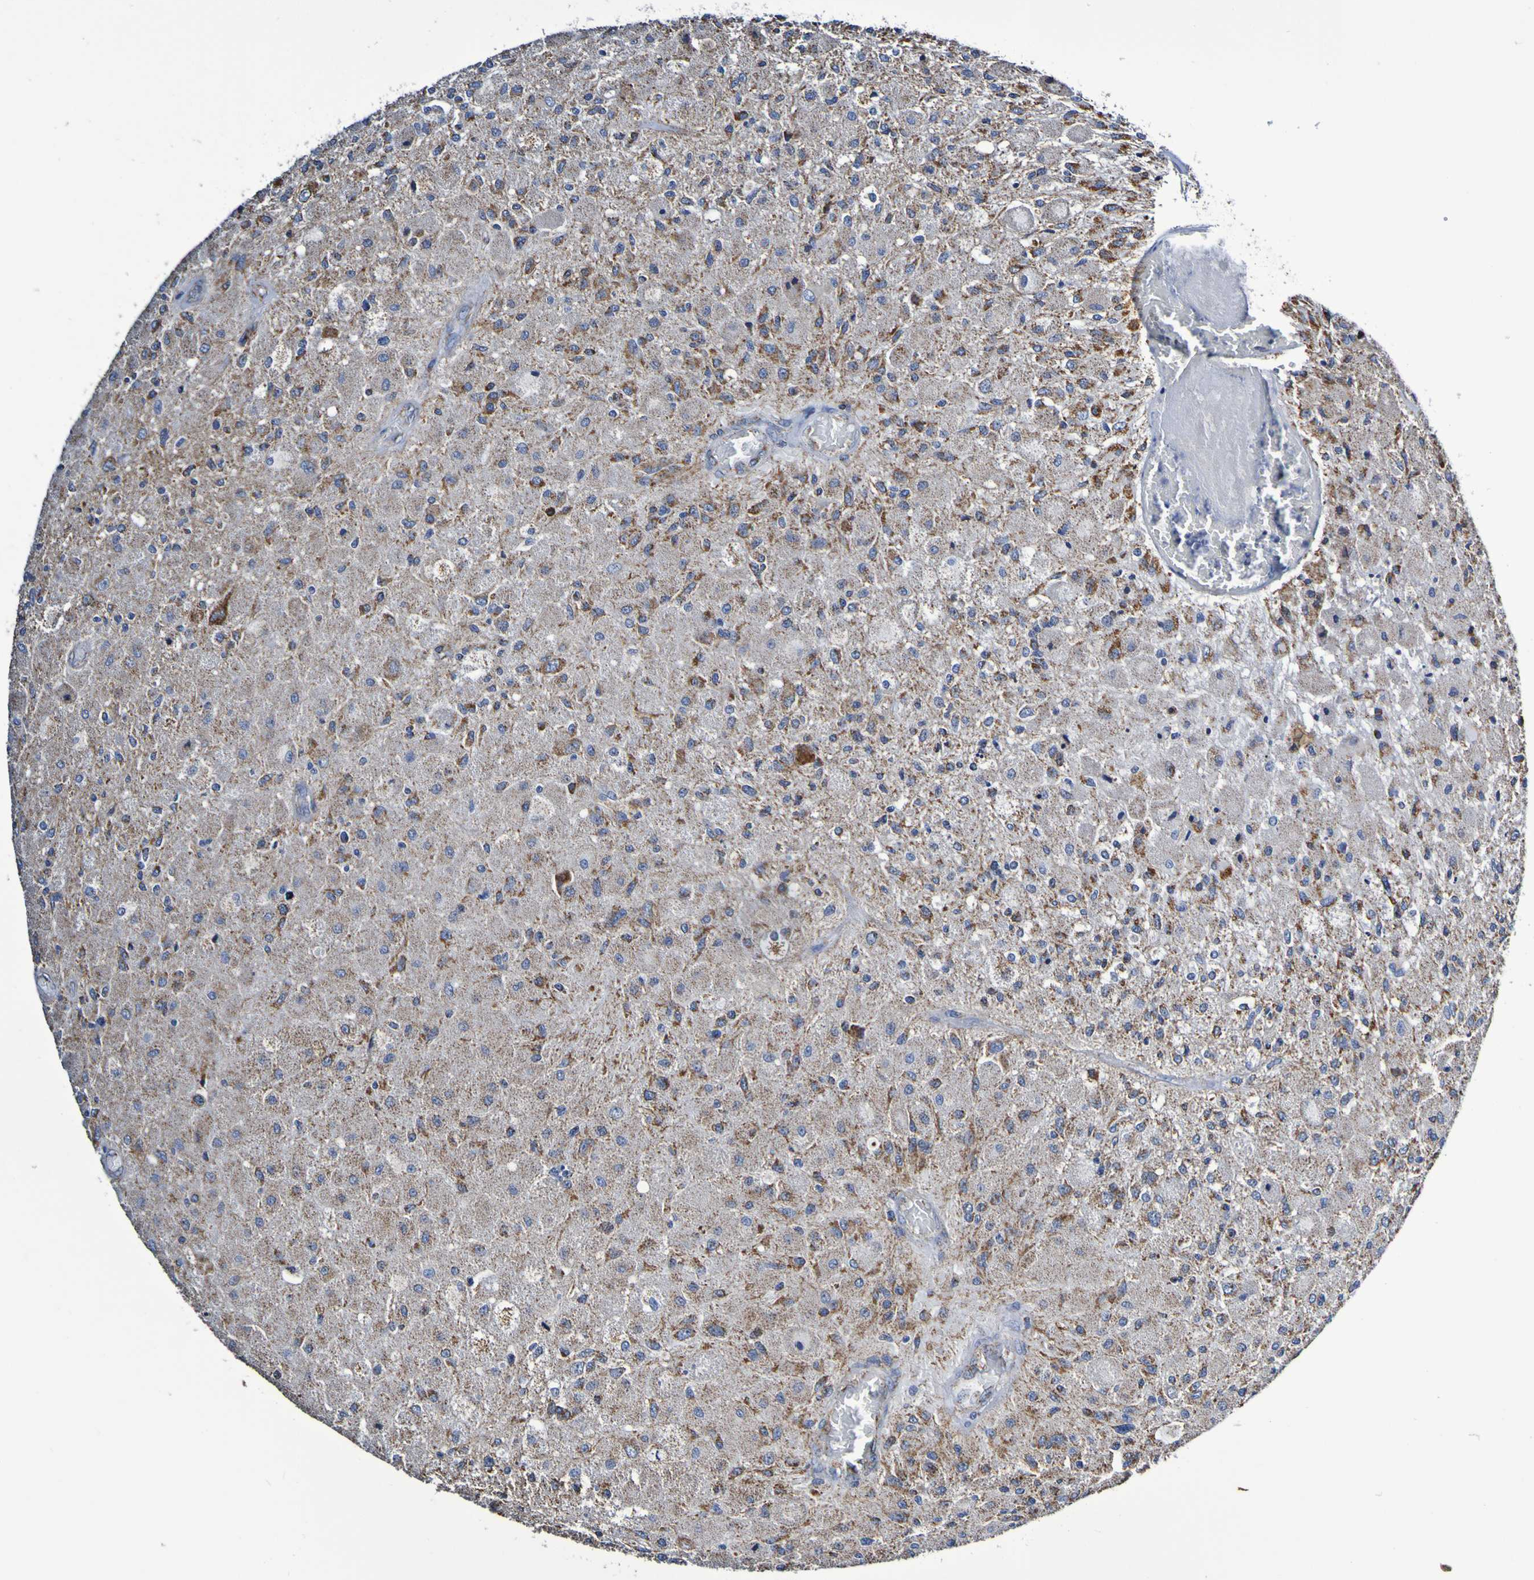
{"staining": {"intensity": "moderate", "quantity": "25%-75%", "location": "cytoplasmic/membranous"}, "tissue": "glioma", "cell_type": "Tumor cells", "image_type": "cancer", "snomed": [{"axis": "morphology", "description": "Normal tissue, NOS"}, {"axis": "morphology", "description": "Glioma, malignant, High grade"}, {"axis": "topography", "description": "Cerebral cortex"}], "caption": "Brown immunohistochemical staining in human malignant glioma (high-grade) reveals moderate cytoplasmic/membranous expression in approximately 25%-75% of tumor cells.", "gene": "IL18R1", "patient": {"sex": "male", "age": 77}}